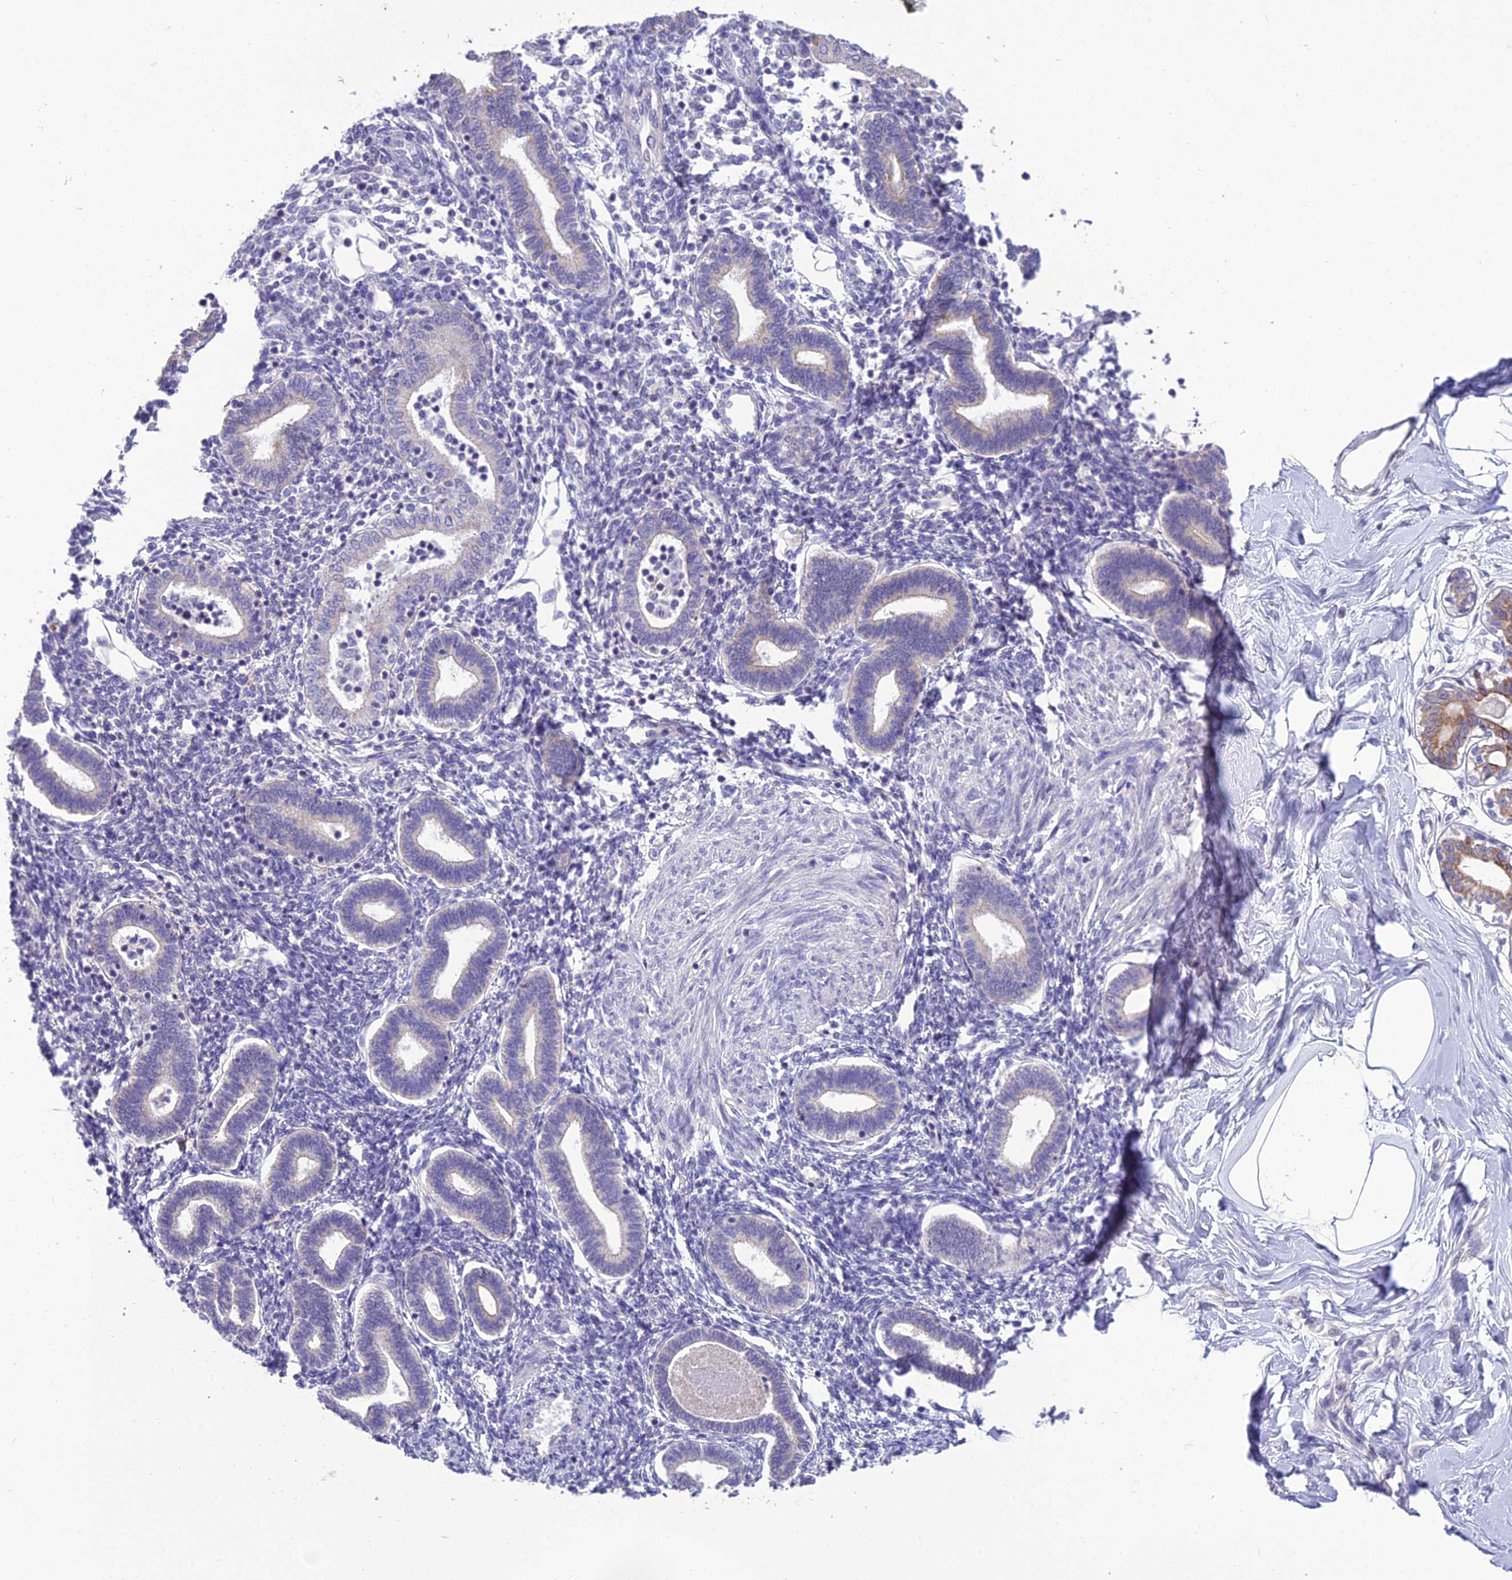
{"staining": {"intensity": "negative", "quantity": "none", "location": "none"}, "tissue": "endometrium", "cell_type": "Cells in endometrial stroma", "image_type": "normal", "snomed": [{"axis": "morphology", "description": "Normal tissue, NOS"}, {"axis": "topography", "description": "Endometrium"}], "caption": "Endometrium stained for a protein using IHC displays no staining cells in endometrial stroma.", "gene": "SCRT1", "patient": {"sex": "female", "age": 53}}